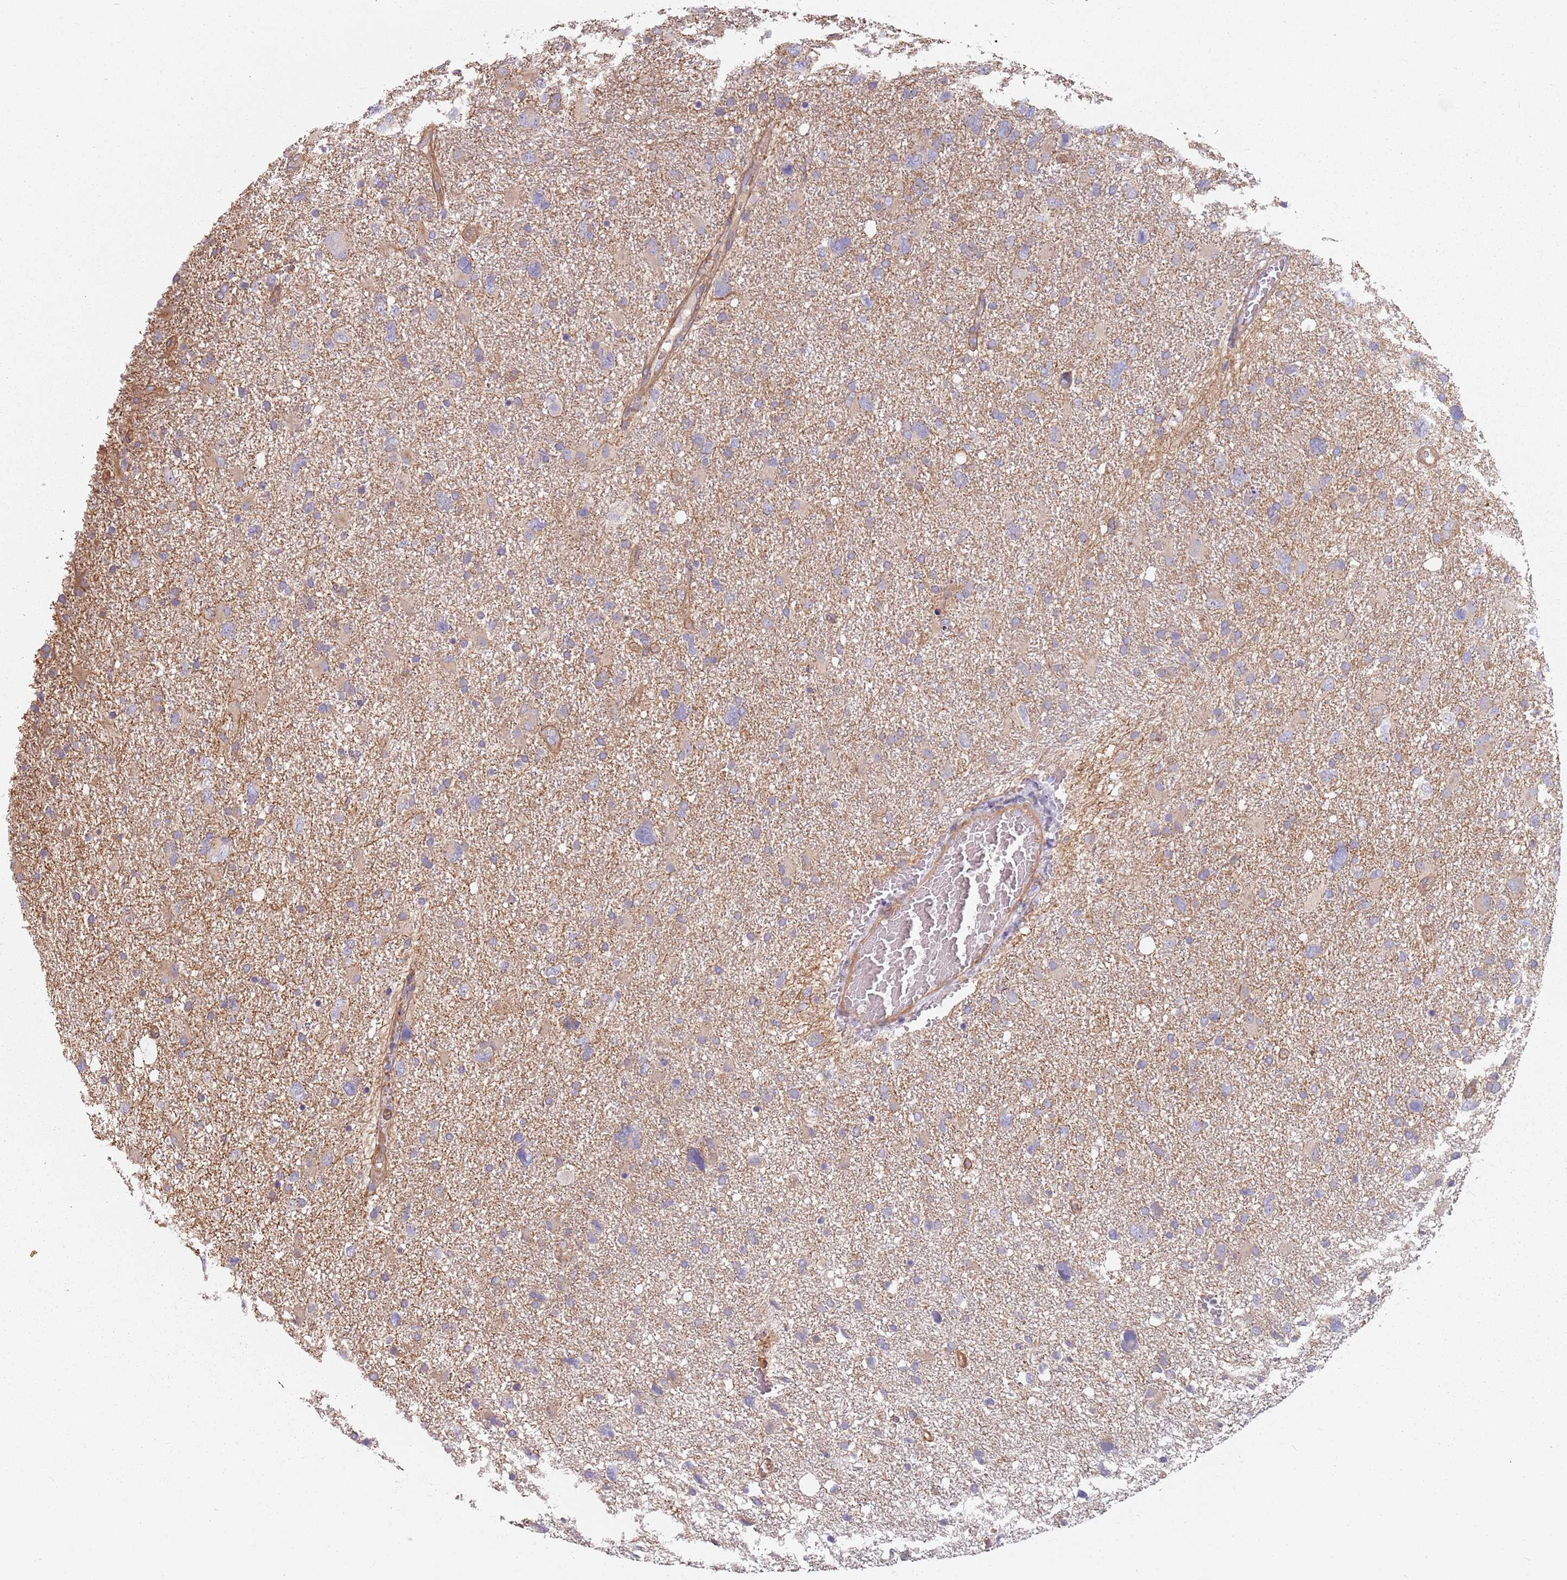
{"staining": {"intensity": "weak", "quantity": "<25%", "location": "cytoplasmic/membranous"}, "tissue": "glioma", "cell_type": "Tumor cells", "image_type": "cancer", "snomed": [{"axis": "morphology", "description": "Glioma, malignant, High grade"}, {"axis": "topography", "description": "Brain"}], "caption": "DAB immunohistochemical staining of human malignant high-grade glioma reveals no significant positivity in tumor cells.", "gene": "SPDL1", "patient": {"sex": "male", "age": 61}}